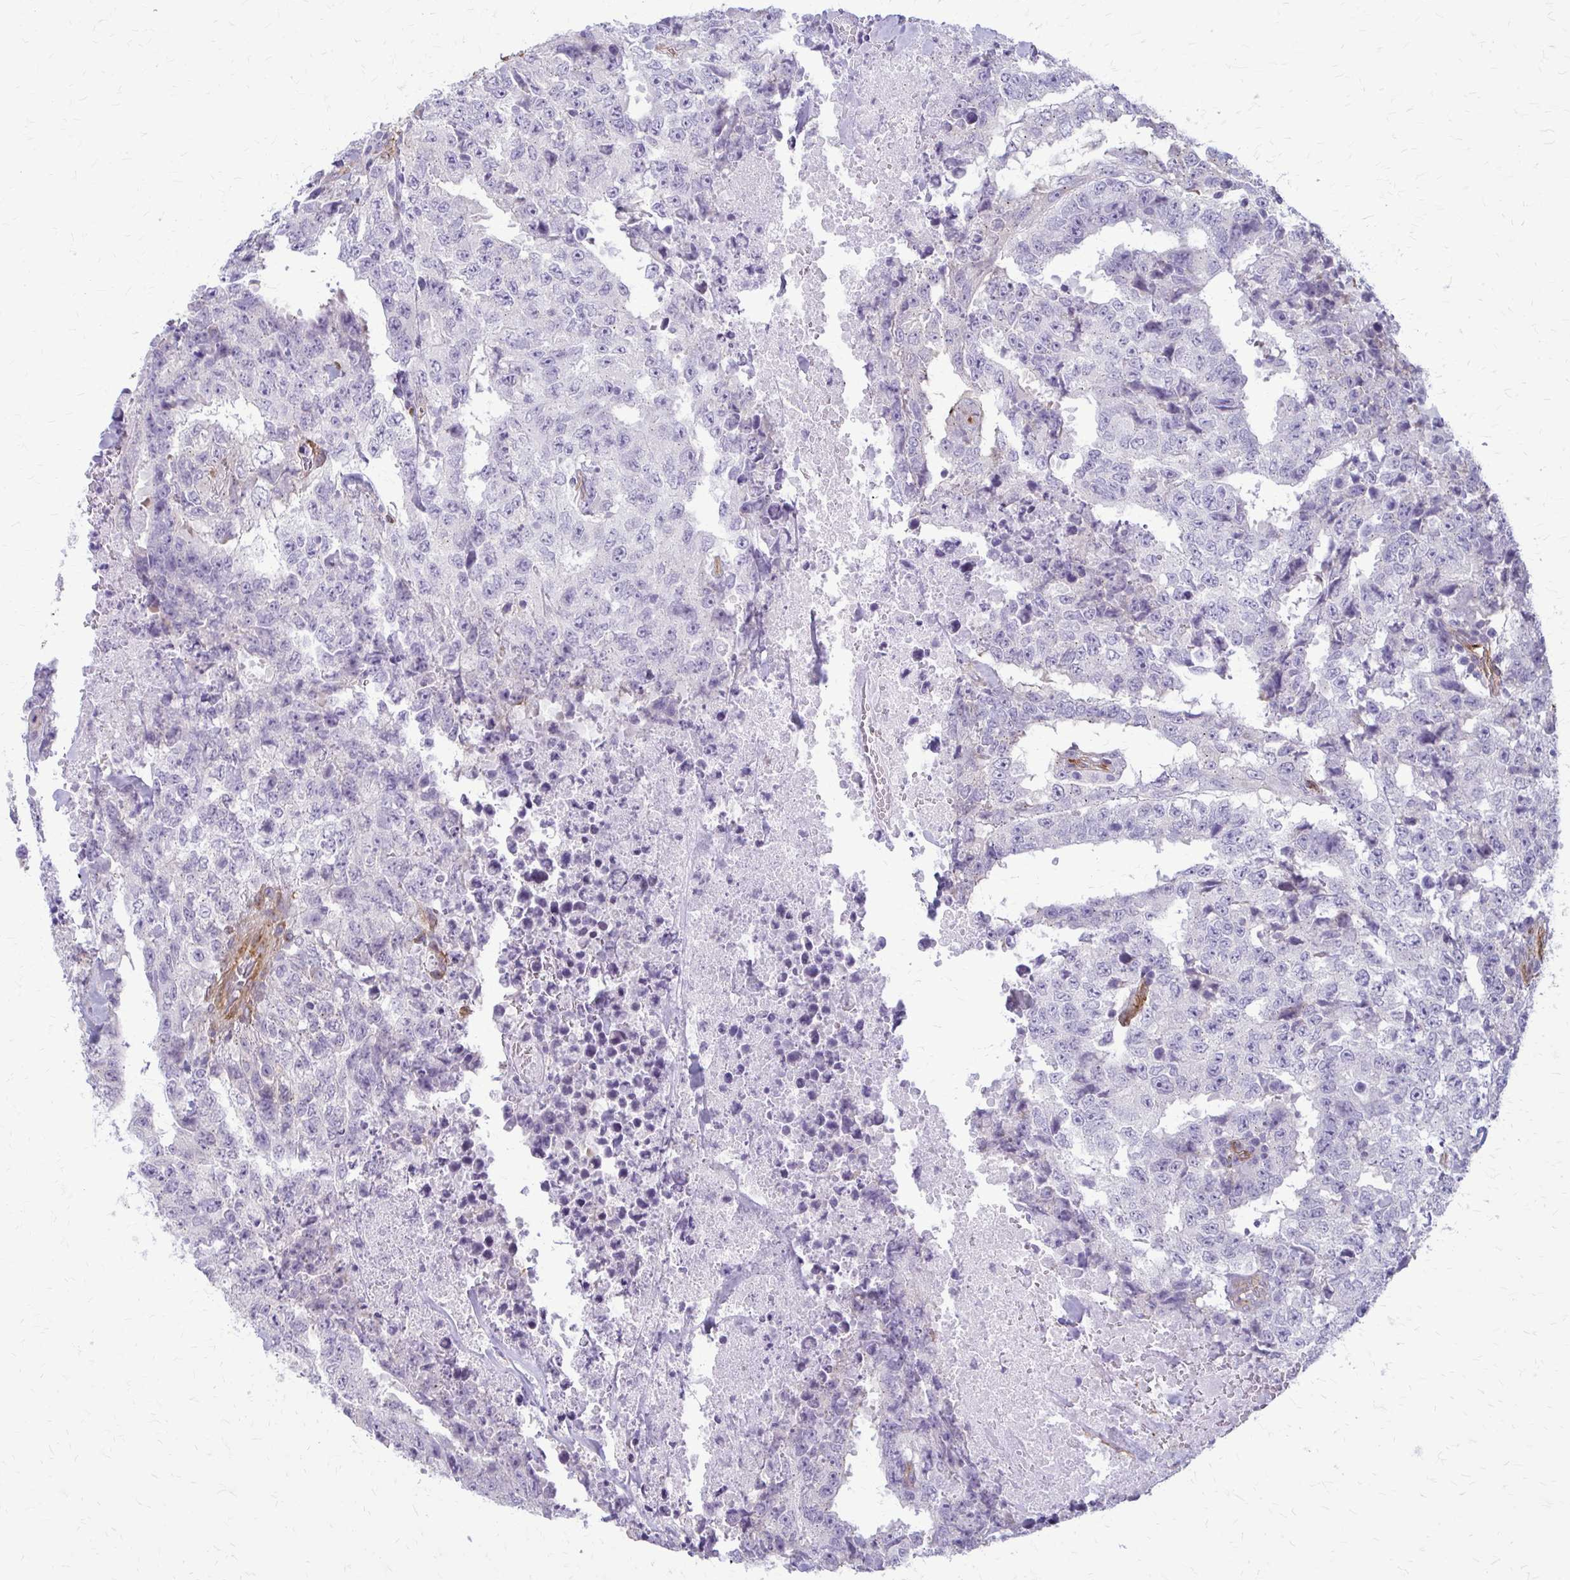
{"staining": {"intensity": "negative", "quantity": "none", "location": "none"}, "tissue": "testis cancer", "cell_type": "Tumor cells", "image_type": "cancer", "snomed": [{"axis": "morphology", "description": "Carcinoma, Embryonal, NOS"}, {"axis": "topography", "description": "Testis"}], "caption": "An image of human testis cancer is negative for staining in tumor cells.", "gene": "DEPP1", "patient": {"sex": "male", "age": 24}}